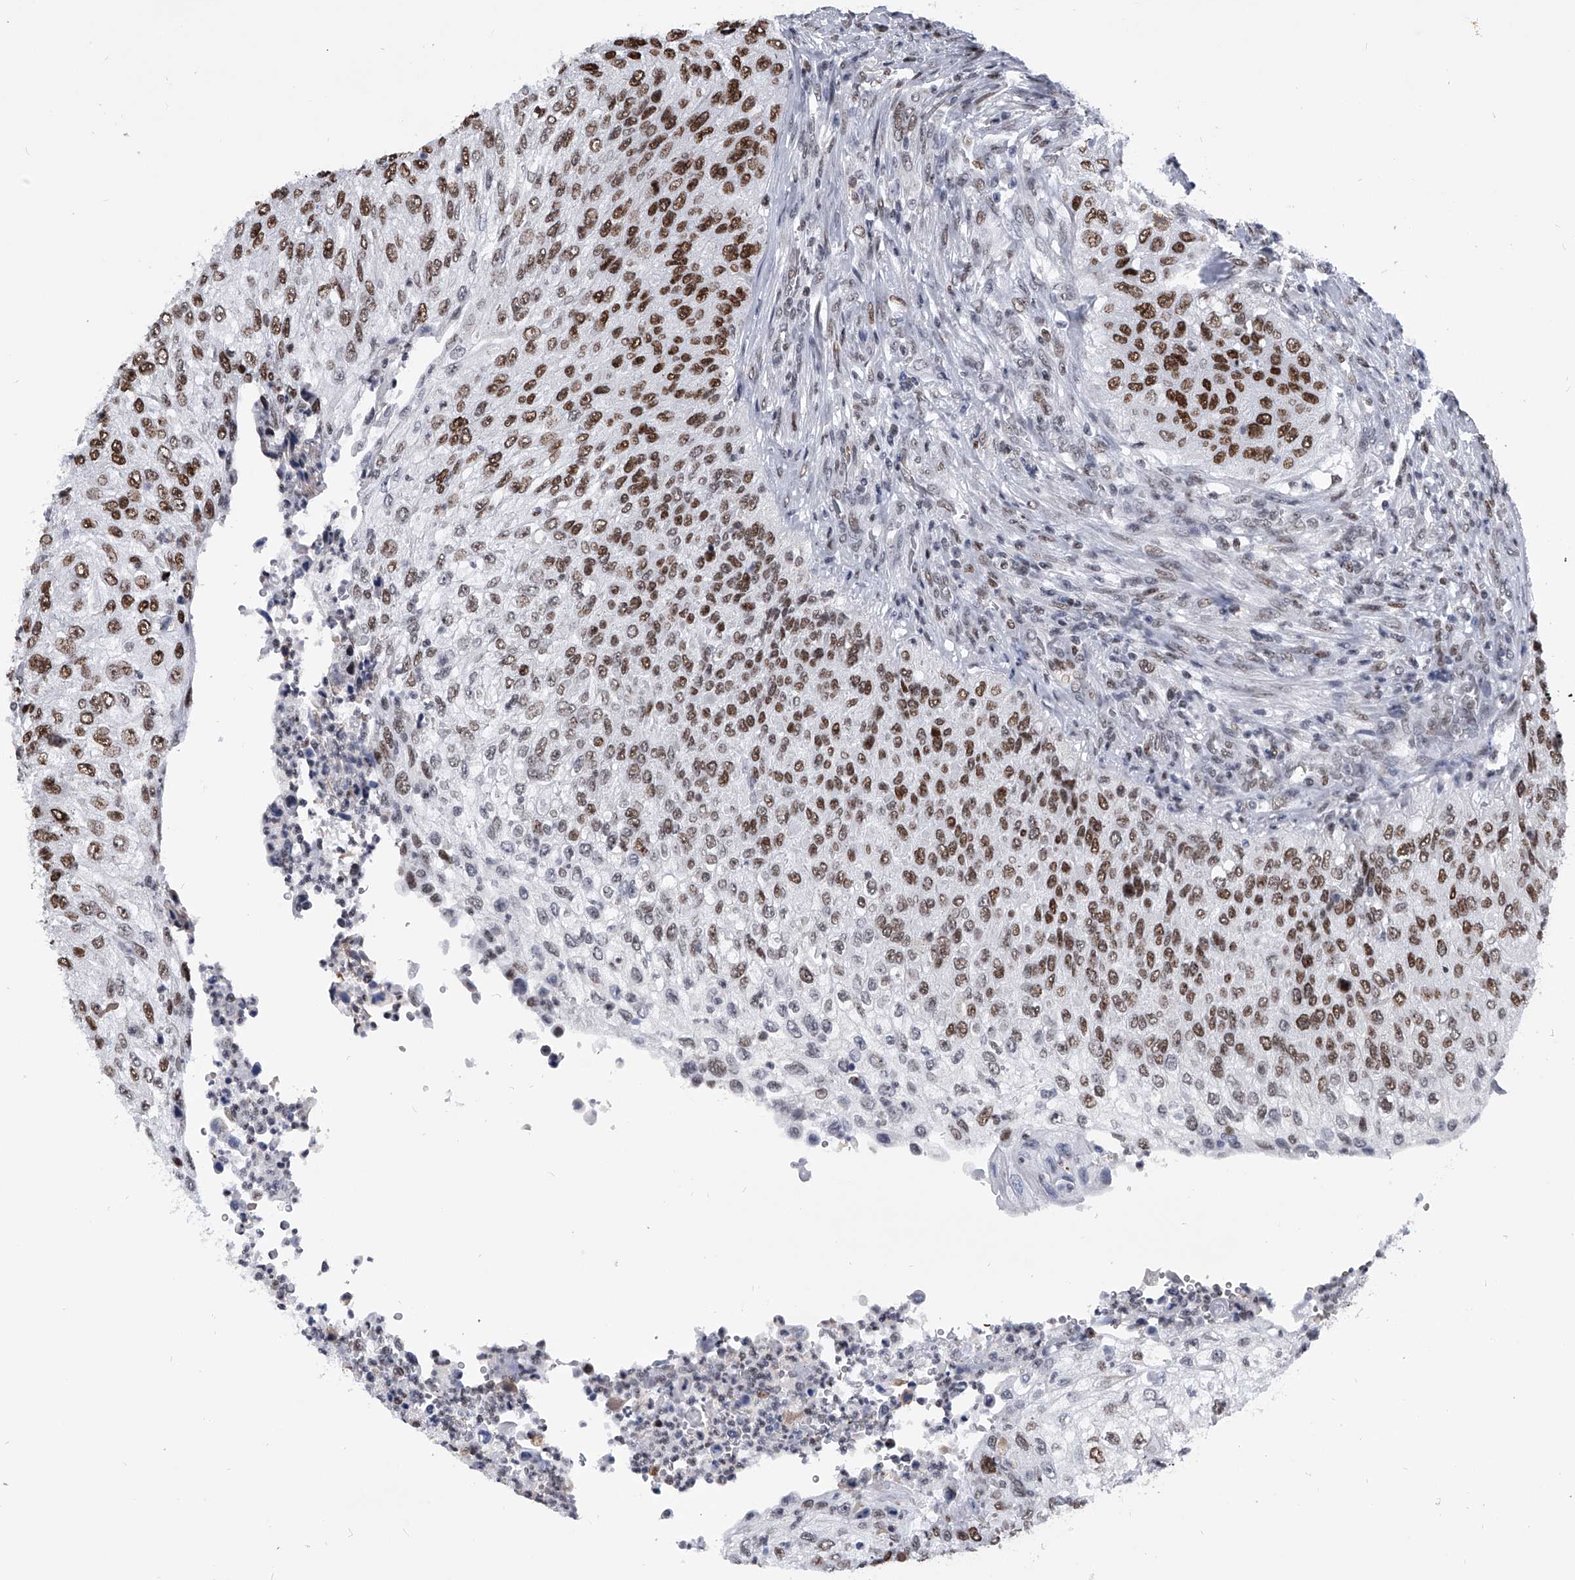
{"staining": {"intensity": "strong", "quantity": ">75%", "location": "nuclear"}, "tissue": "urothelial cancer", "cell_type": "Tumor cells", "image_type": "cancer", "snomed": [{"axis": "morphology", "description": "Urothelial carcinoma, High grade"}, {"axis": "topography", "description": "Urinary bladder"}], "caption": "Immunohistochemical staining of human urothelial cancer reveals high levels of strong nuclear expression in approximately >75% of tumor cells.", "gene": "SIM2", "patient": {"sex": "female", "age": 60}}